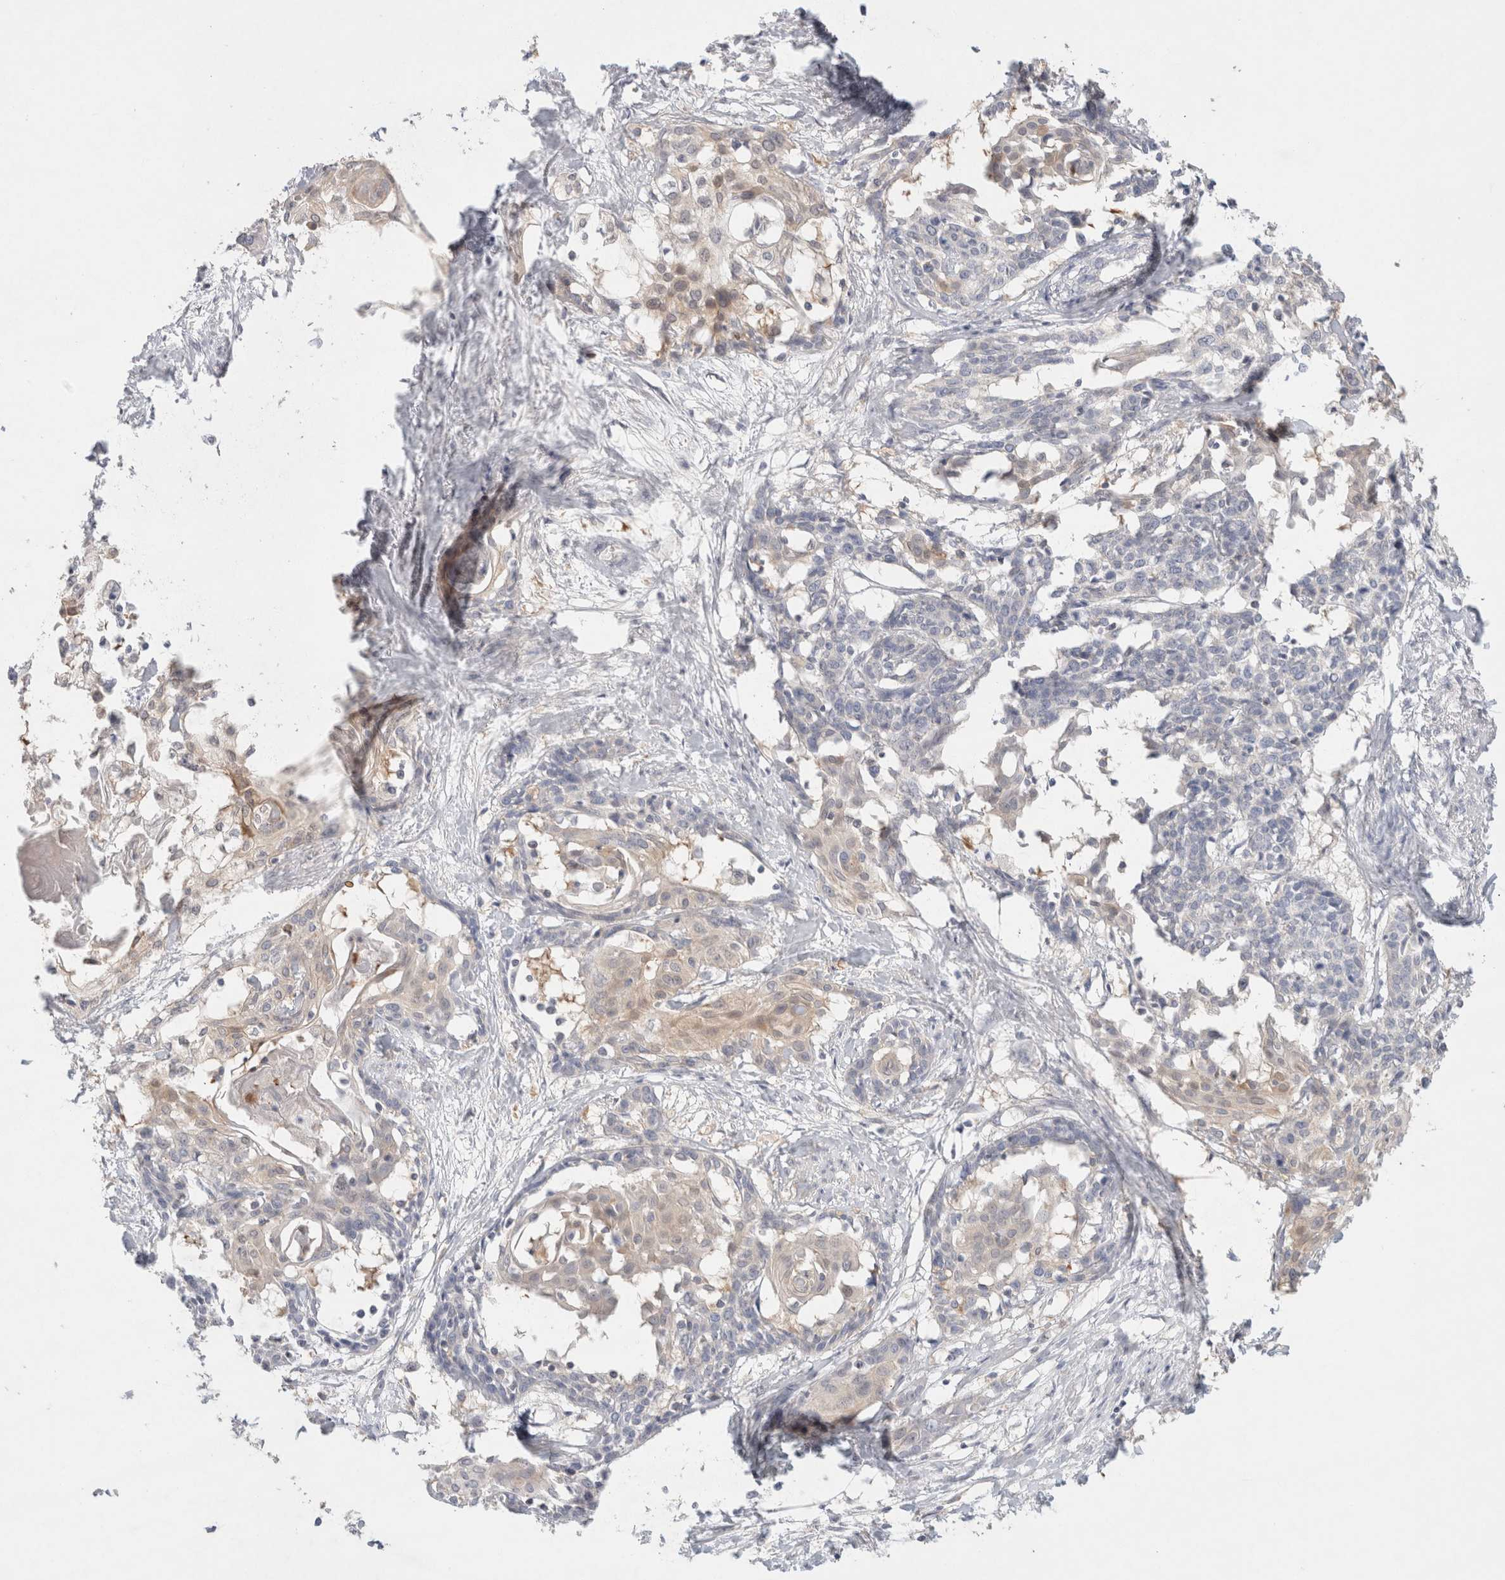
{"staining": {"intensity": "weak", "quantity": "<25%", "location": "cytoplasmic/membranous"}, "tissue": "cervical cancer", "cell_type": "Tumor cells", "image_type": "cancer", "snomed": [{"axis": "morphology", "description": "Squamous cell carcinoma, NOS"}, {"axis": "topography", "description": "Cervix"}], "caption": "Tumor cells are negative for protein expression in human squamous cell carcinoma (cervical).", "gene": "MPP2", "patient": {"sex": "female", "age": 57}}